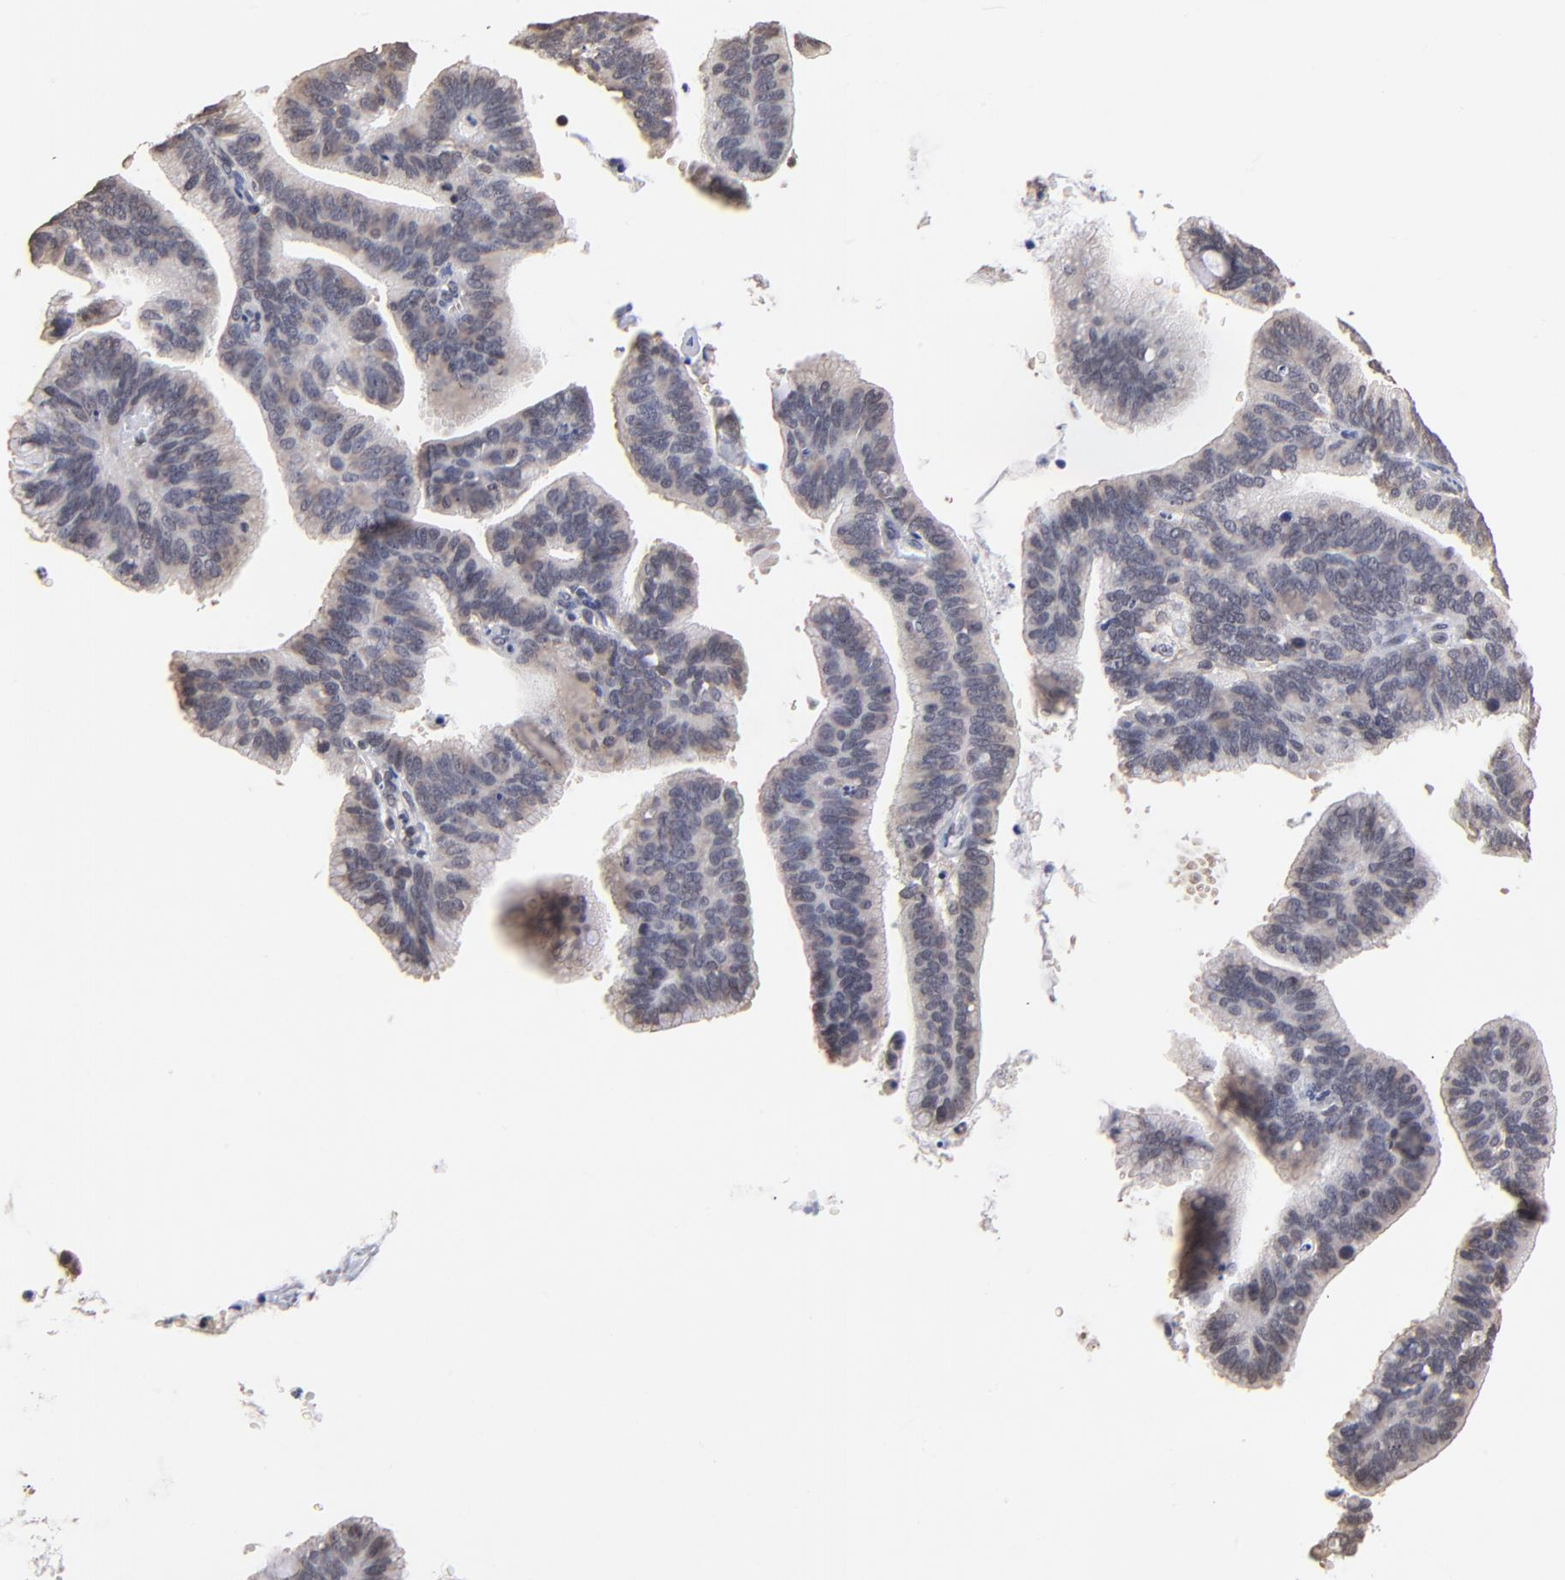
{"staining": {"intensity": "weak", "quantity": ">75%", "location": "cytoplasmic/membranous"}, "tissue": "cervical cancer", "cell_type": "Tumor cells", "image_type": "cancer", "snomed": [{"axis": "morphology", "description": "Adenocarcinoma, NOS"}, {"axis": "topography", "description": "Cervix"}], "caption": "Human cervical cancer (adenocarcinoma) stained with a brown dye exhibits weak cytoplasmic/membranous positive positivity in approximately >75% of tumor cells.", "gene": "BRPF1", "patient": {"sex": "female", "age": 47}}